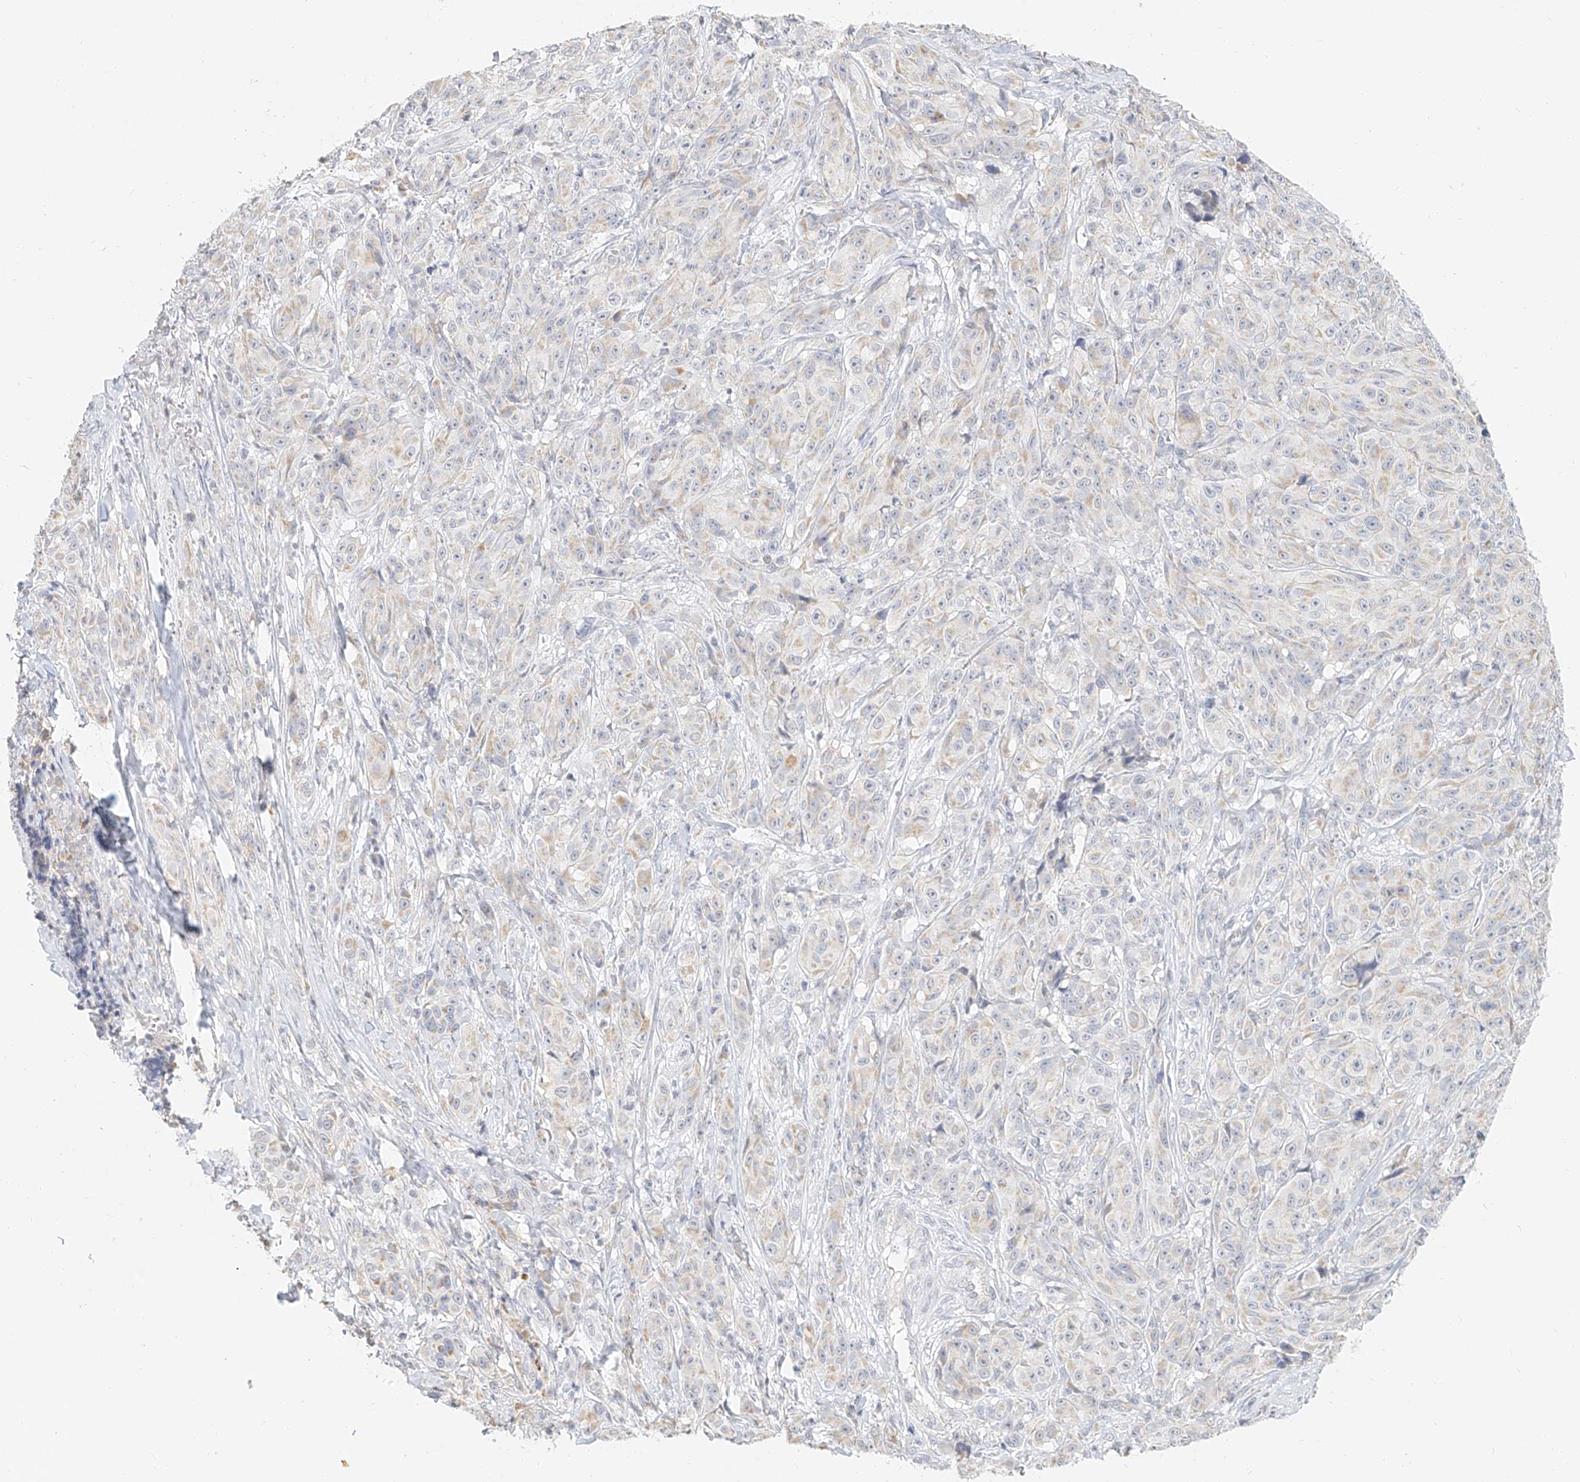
{"staining": {"intensity": "negative", "quantity": "none", "location": "none"}, "tissue": "melanoma", "cell_type": "Tumor cells", "image_type": "cancer", "snomed": [{"axis": "morphology", "description": "Malignant melanoma, NOS"}, {"axis": "topography", "description": "Skin"}], "caption": "A high-resolution micrograph shows immunohistochemistry staining of melanoma, which demonstrates no significant positivity in tumor cells. (Brightfield microscopy of DAB IHC at high magnification).", "gene": "CXorf58", "patient": {"sex": "male", "age": 73}}